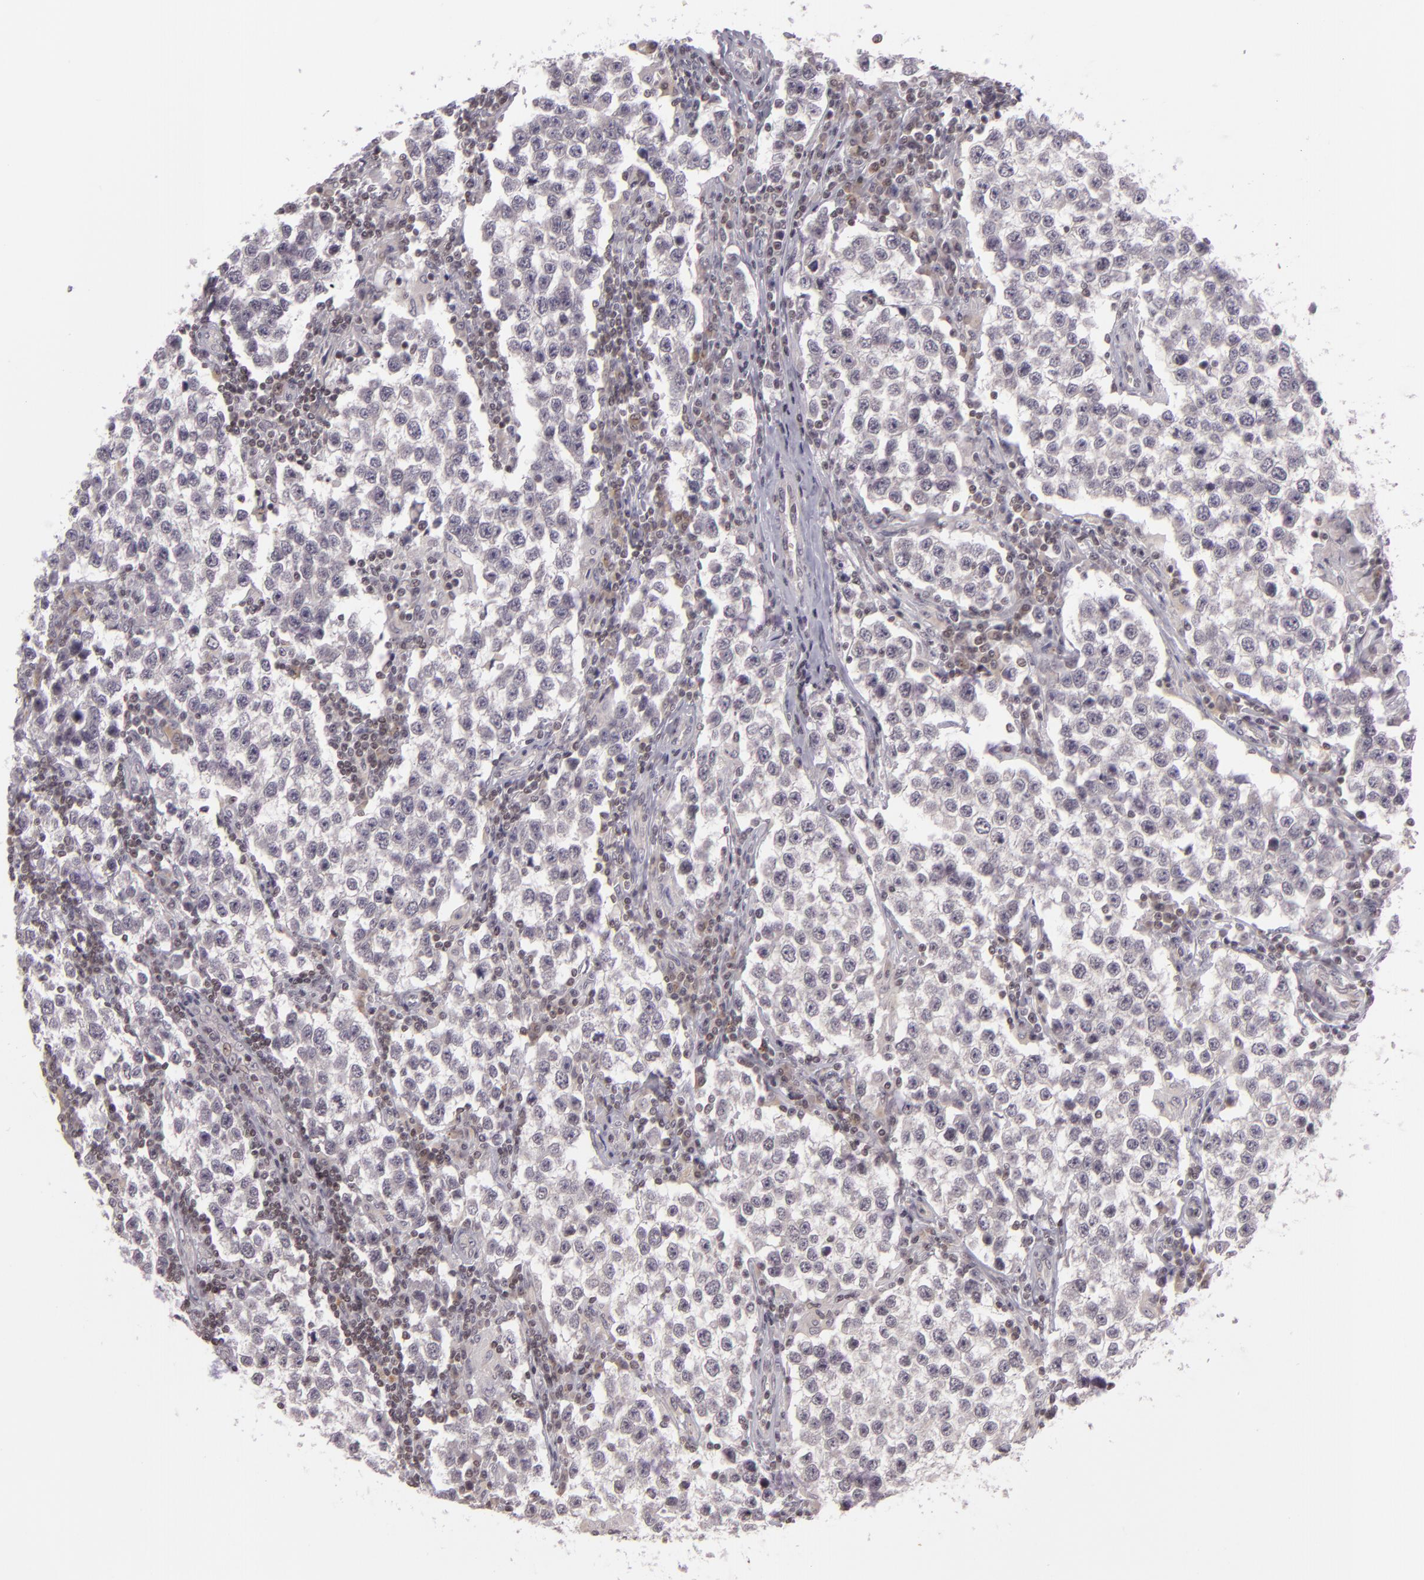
{"staining": {"intensity": "negative", "quantity": "none", "location": "none"}, "tissue": "testis cancer", "cell_type": "Tumor cells", "image_type": "cancer", "snomed": [{"axis": "morphology", "description": "Seminoma, NOS"}, {"axis": "topography", "description": "Testis"}], "caption": "The micrograph demonstrates no significant positivity in tumor cells of testis seminoma.", "gene": "ZFX", "patient": {"sex": "male", "age": 36}}